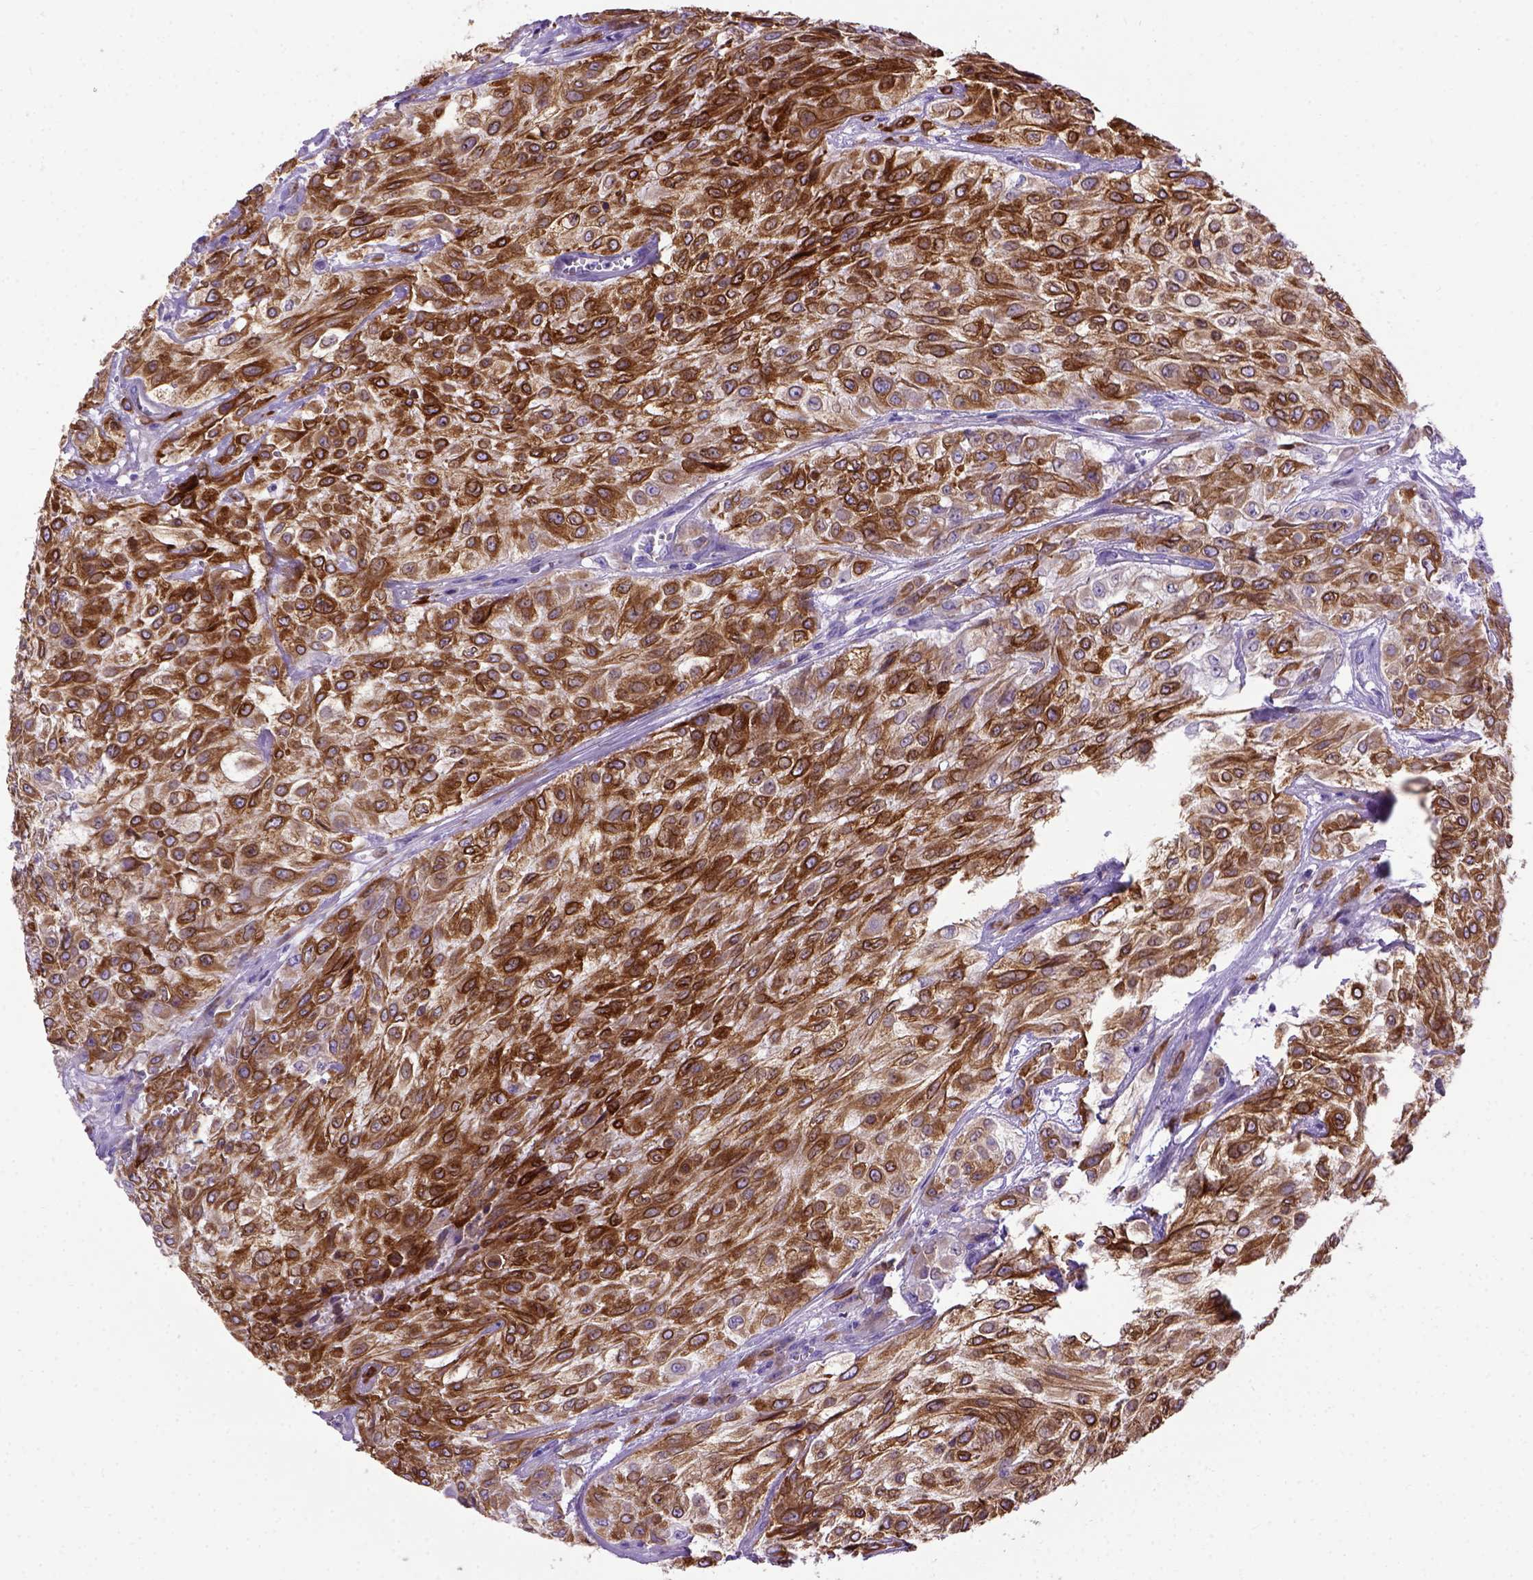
{"staining": {"intensity": "moderate", "quantity": ">75%", "location": "cytoplasmic/membranous"}, "tissue": "urothelial cancer", "cell_type": "Tumor cells", "image_type": "cancer", "snomed": [{"axis": "morphology", "description": "Urothelial carcinoma, High grade"}, {"axis": "topography", "description": "Urinary bladder"}], "caption": "Immunohistochemistry (IHC) of human urothelial carcinoma (high-grade) reveals medium levels of moderate cytoplasmic/membranous staining in about >75% of tumor cells.", "gene": "PTGES", "patient": {"sex": "male", "age": 57}}